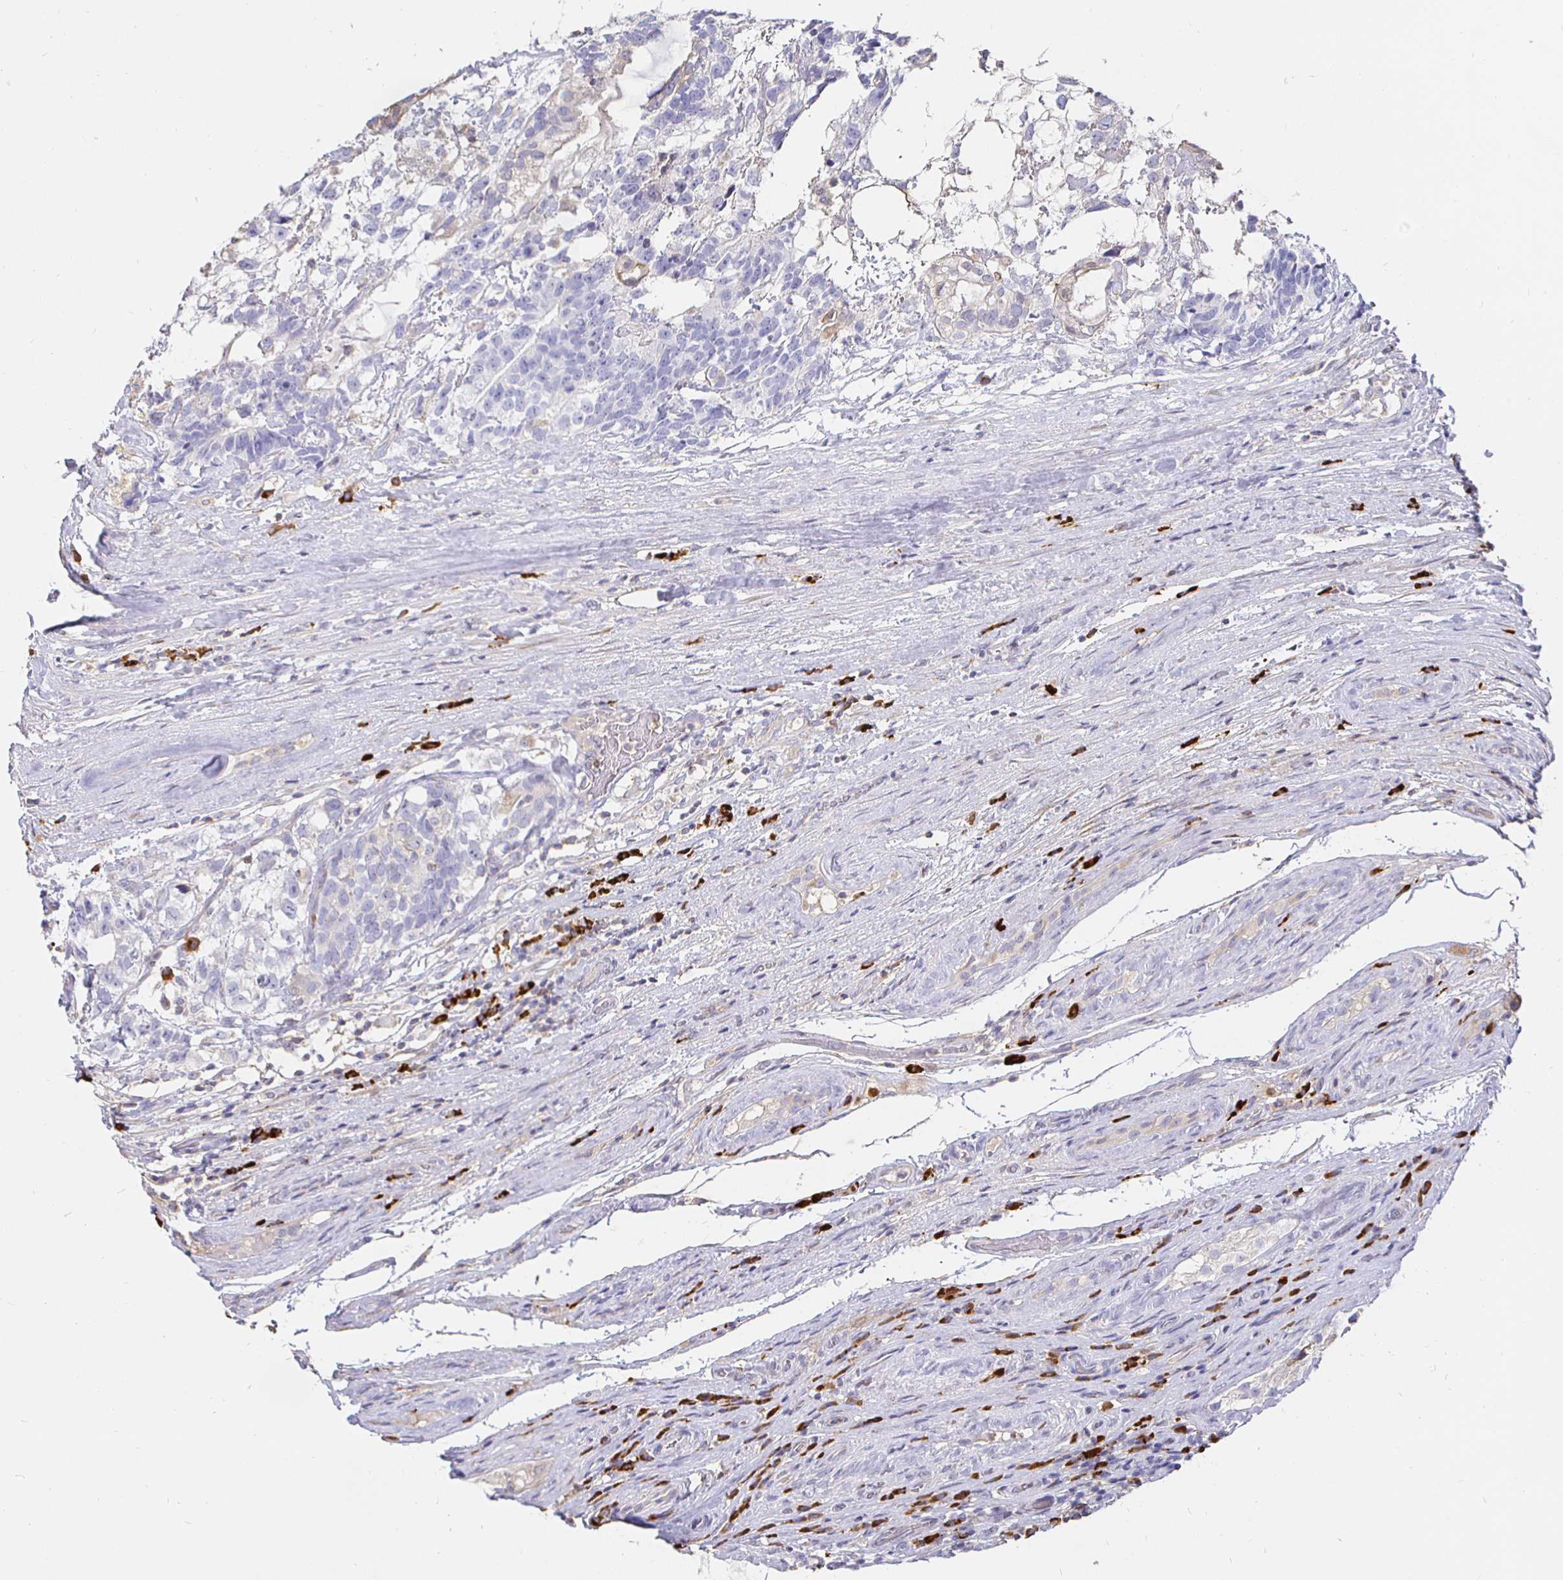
{"staining": {"intensity": "negative", "quantity": "none", "location": "none"}, "tissue": "testis cancer", "cell_type": "Tumor cells", "image_type": "cancer", "snomed": [{"axis": "morphology", "description": "Seminoma, NOS"}, {"axis": "morphology", "description": "Carcinoma, Embryonal, NOS"}, {"axis": "topography", "description": "Testis"}], "caption": "Embryonal carcinoma (testis) was stained to show a protein in brown. There is no significant positivity in tumor cells.", "gene": "CXCR3", "patient": {"sex": "male", "age": 41}}